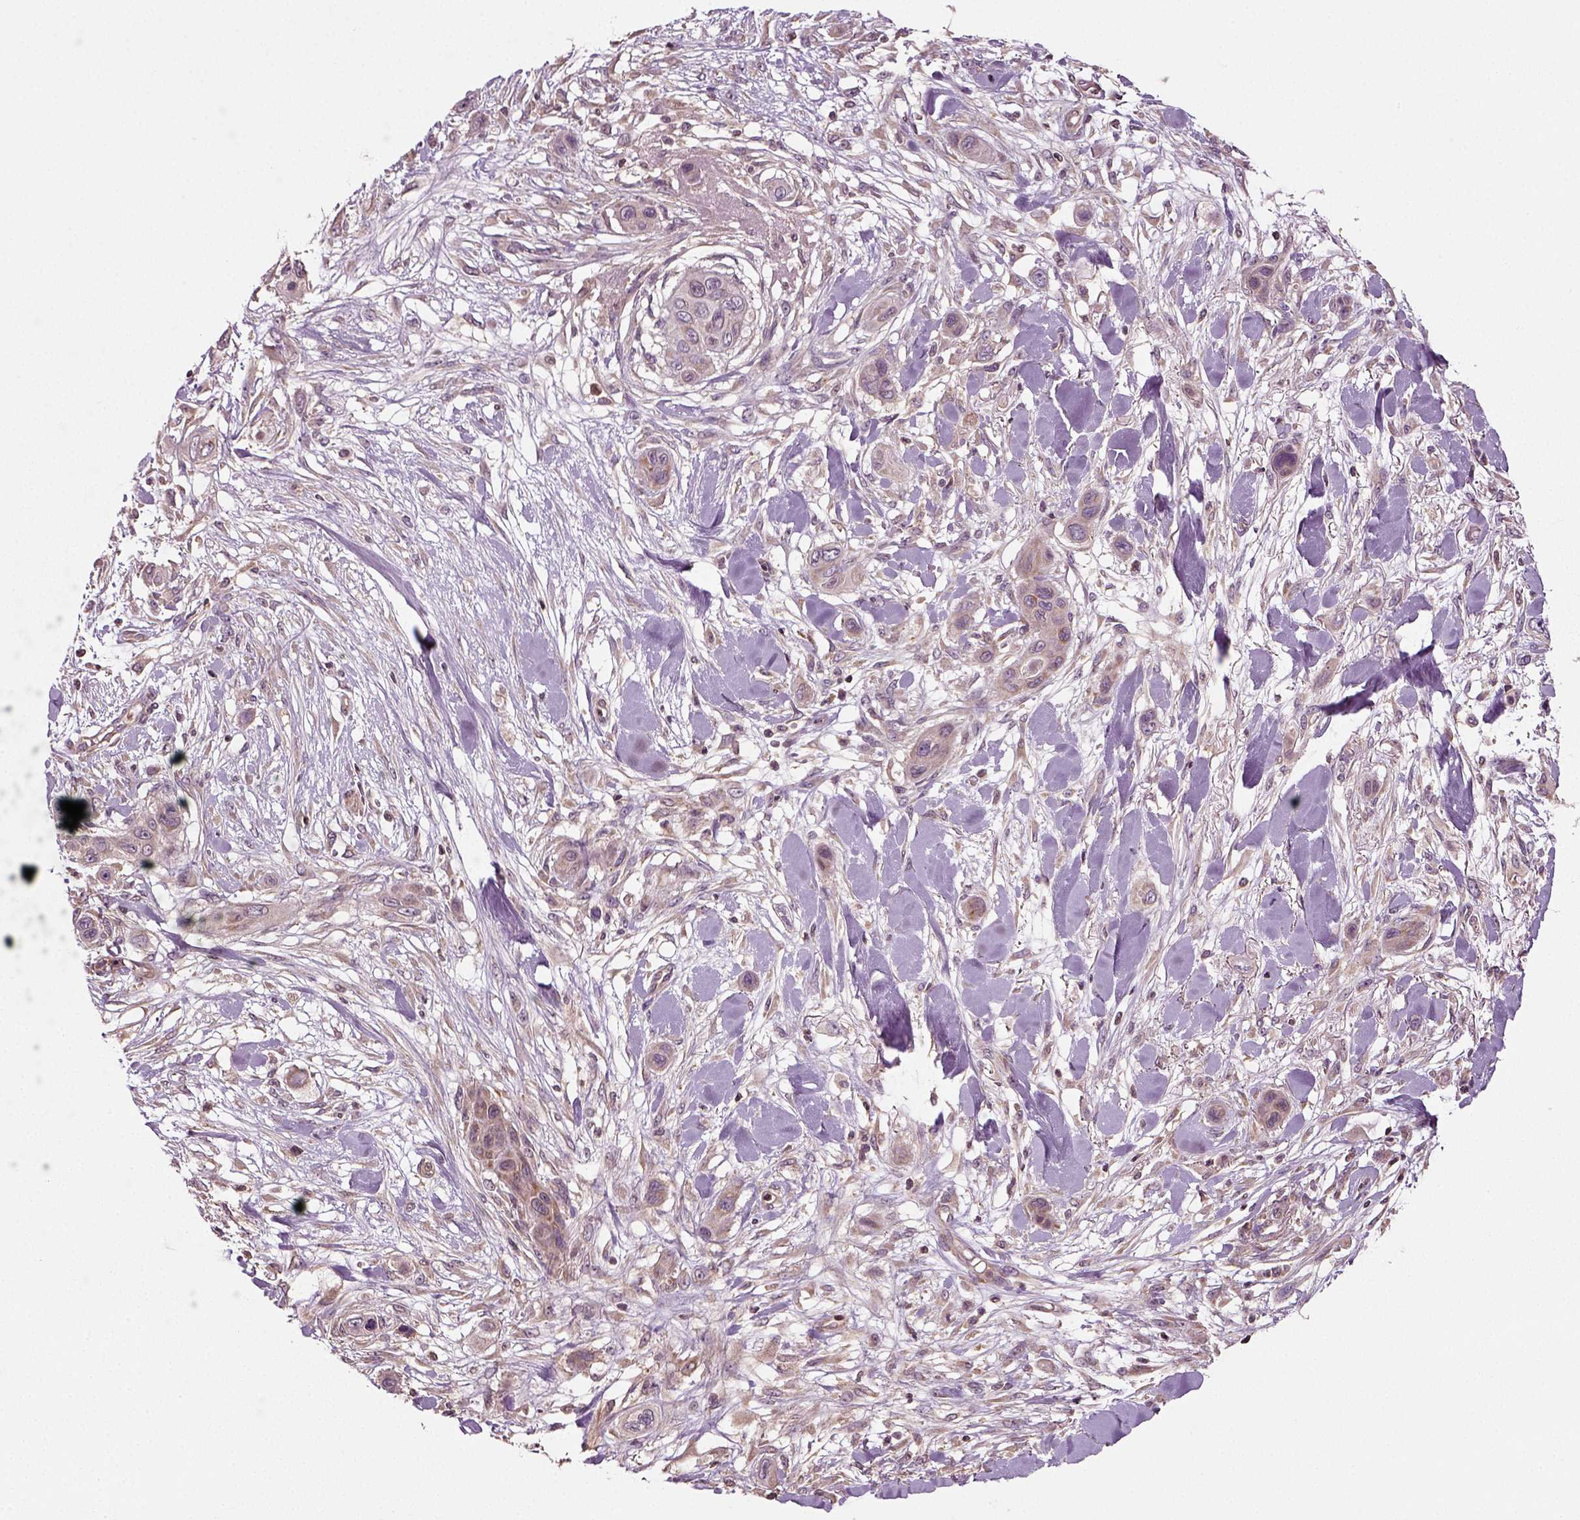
{"staining": {"intensity": "moderate", "quantity": "<25%", "location": "cytoplasmic/membranous"}, "tissue": "skin cancer", "cell_type": "Tumor cells", "image_type": "cancer", "snomed": [{"axis": "morphology", "description": "Squamous cell carcinoma, NOS"}, {"axis": "topography", "description": "Skin"}], "caption": "Skin cancer was stained to show a protein in brown. There is low levels of moderate cytoplasmic/membranous positivity in approximately <25% of tumor cells.", "gene": "ERV3-1", "patient": {"sex": "male", "age": 79}}